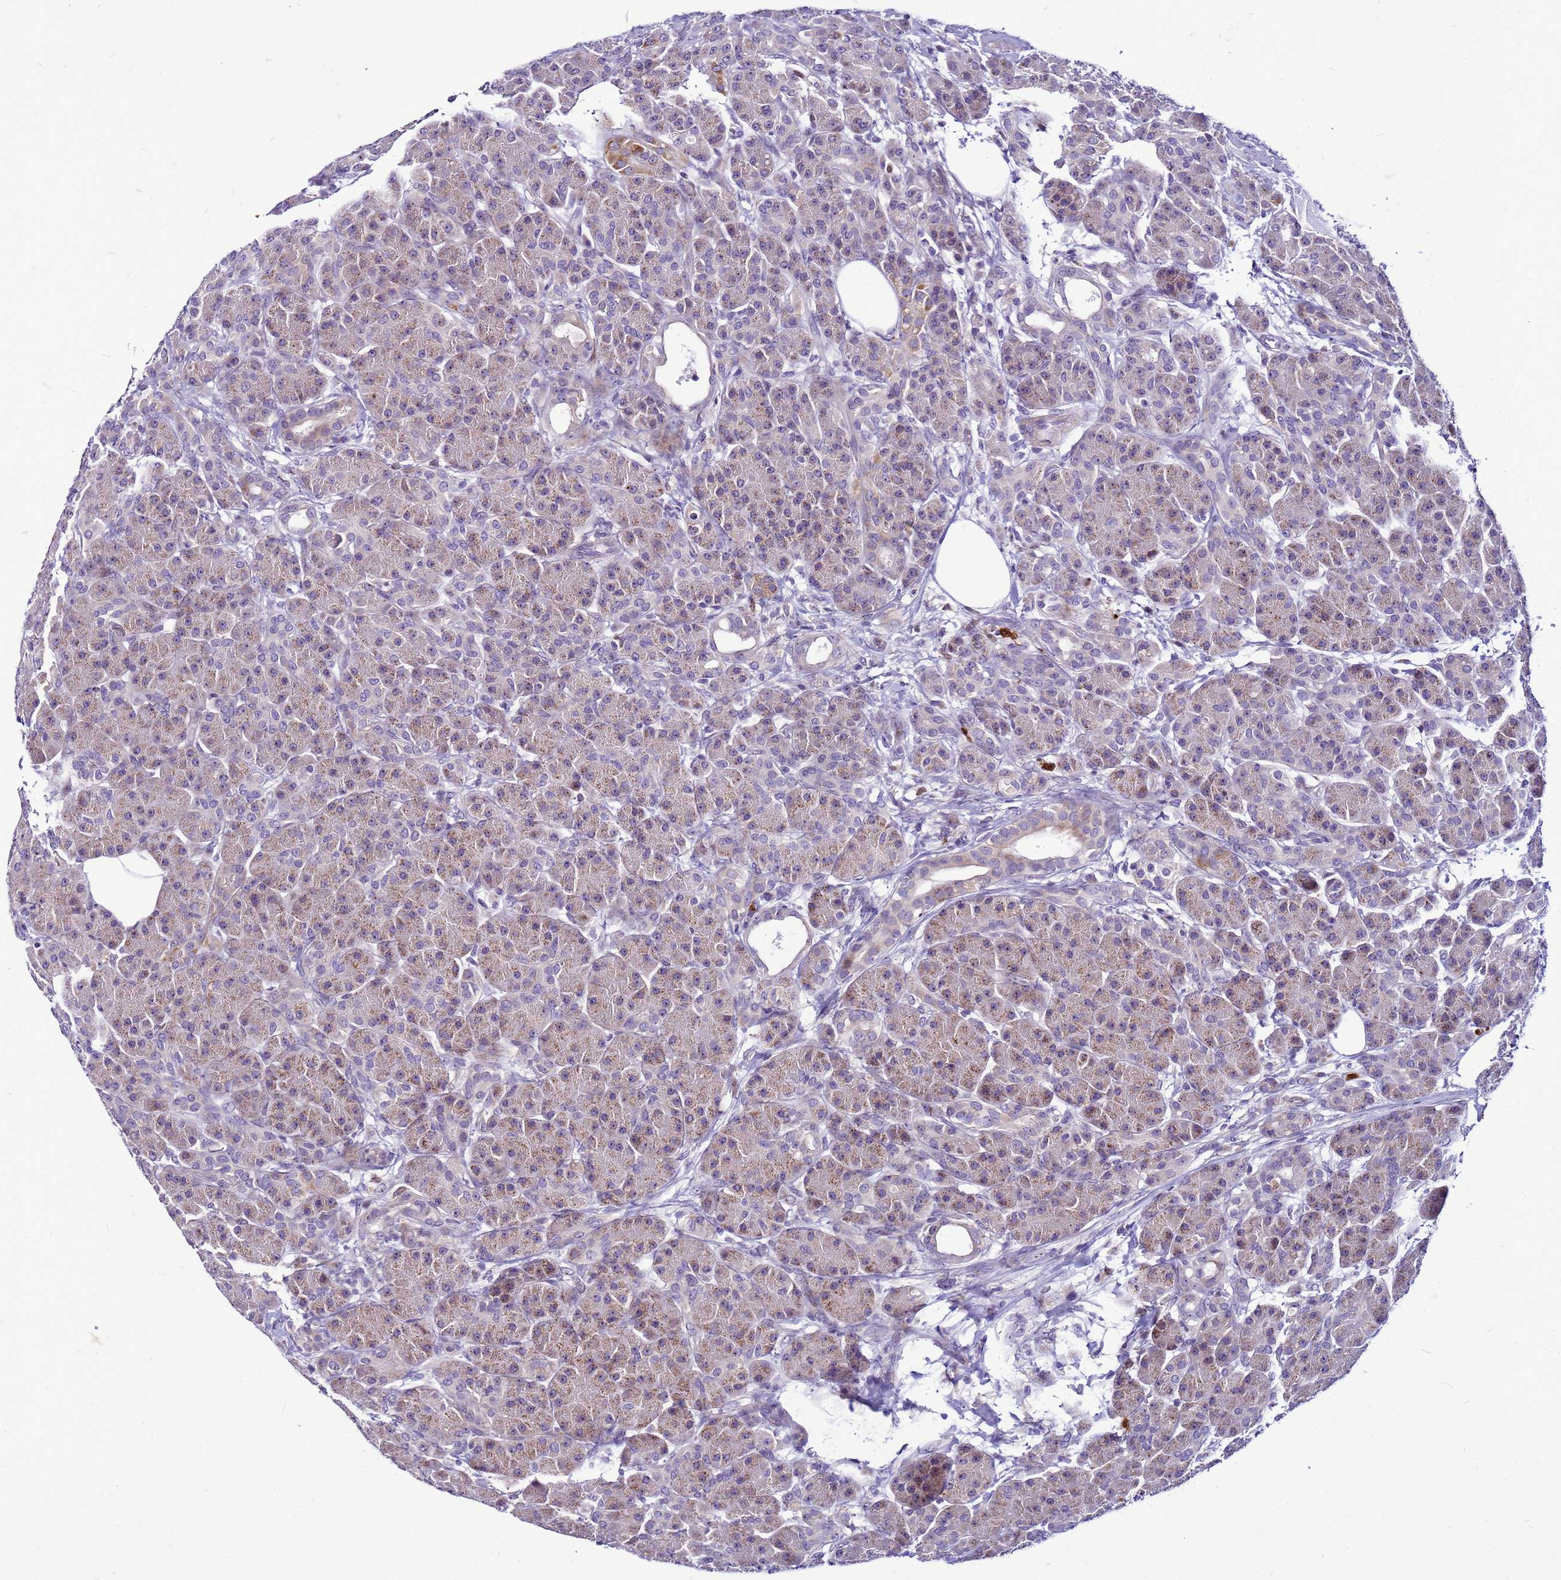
{"staining": {"intensity": "moderate", "quantity": "<25%", "location": "cytoplasmic/membranous"}, "tissue": "pancreas", "cell_type": "Exocrine glandular cells", "image_type": "normal", "snomed": [{"axis": "morphology", "description": "Normal tissue, NOS"}, {"axis": "topography", "description": "Pancreas"}], "caption": "Immunohistochemical staining of unremarkable human pancreas shows <25% levels of moderate cytoplasmic/membranous protein staining in approximately <25% of exocrine glandular cells. Using DAB (3,3'-diaminobenzidine) (brown) and hematoxylin (blue) stains, captured at high magnification using brightfield microscopy.", "gene": "VPS4B", "patient": {"sex": "male", "age": 63}}